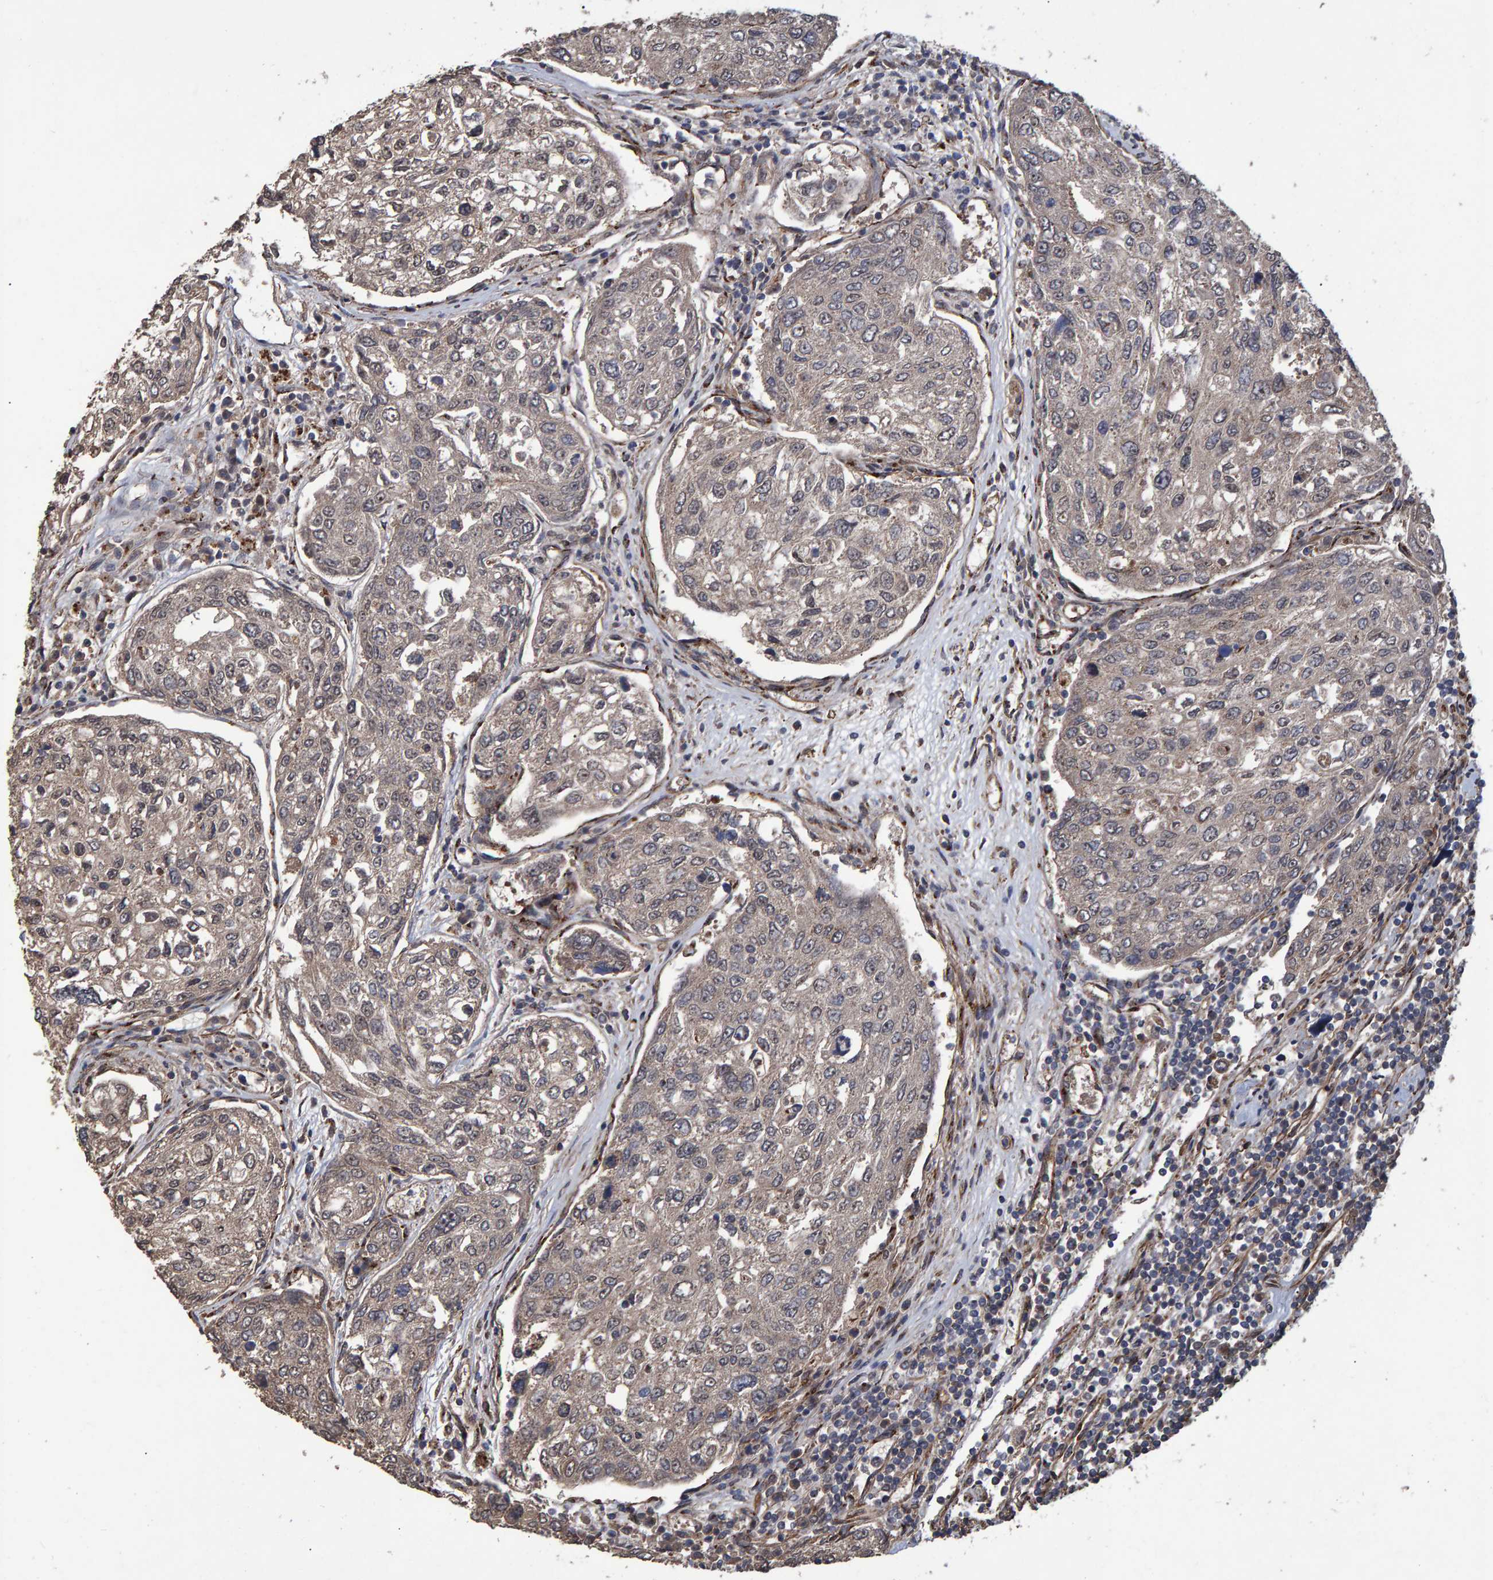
{"staining": {"intensity": "weak", "quantity": "<25%", "location": "cytoplasmic/membranous"}, "tissue": "urothelial cancer", "cell_type": "Tumor cells", "image_type": "cancer", "snomed": [{"axis": "morphology", "description": "Urothelial carcinoma, High grade"}, {"axis": "topography", "description": "Lymph node"}, {"axis": "topography", "description": "Urinary bladder"}], "caption": "An image of urothelial cancer stained for a protein demonstrates no brown staining in tumor cells. (Stains: DAB (3,3'-diaminobenzidine) immunohistochemistry with hematoxylin counter stain, Microscopy: brightfield microscopy at high magnification).", "gene": "TRIM68", "patient": {"sex": "male", "age": 51}}